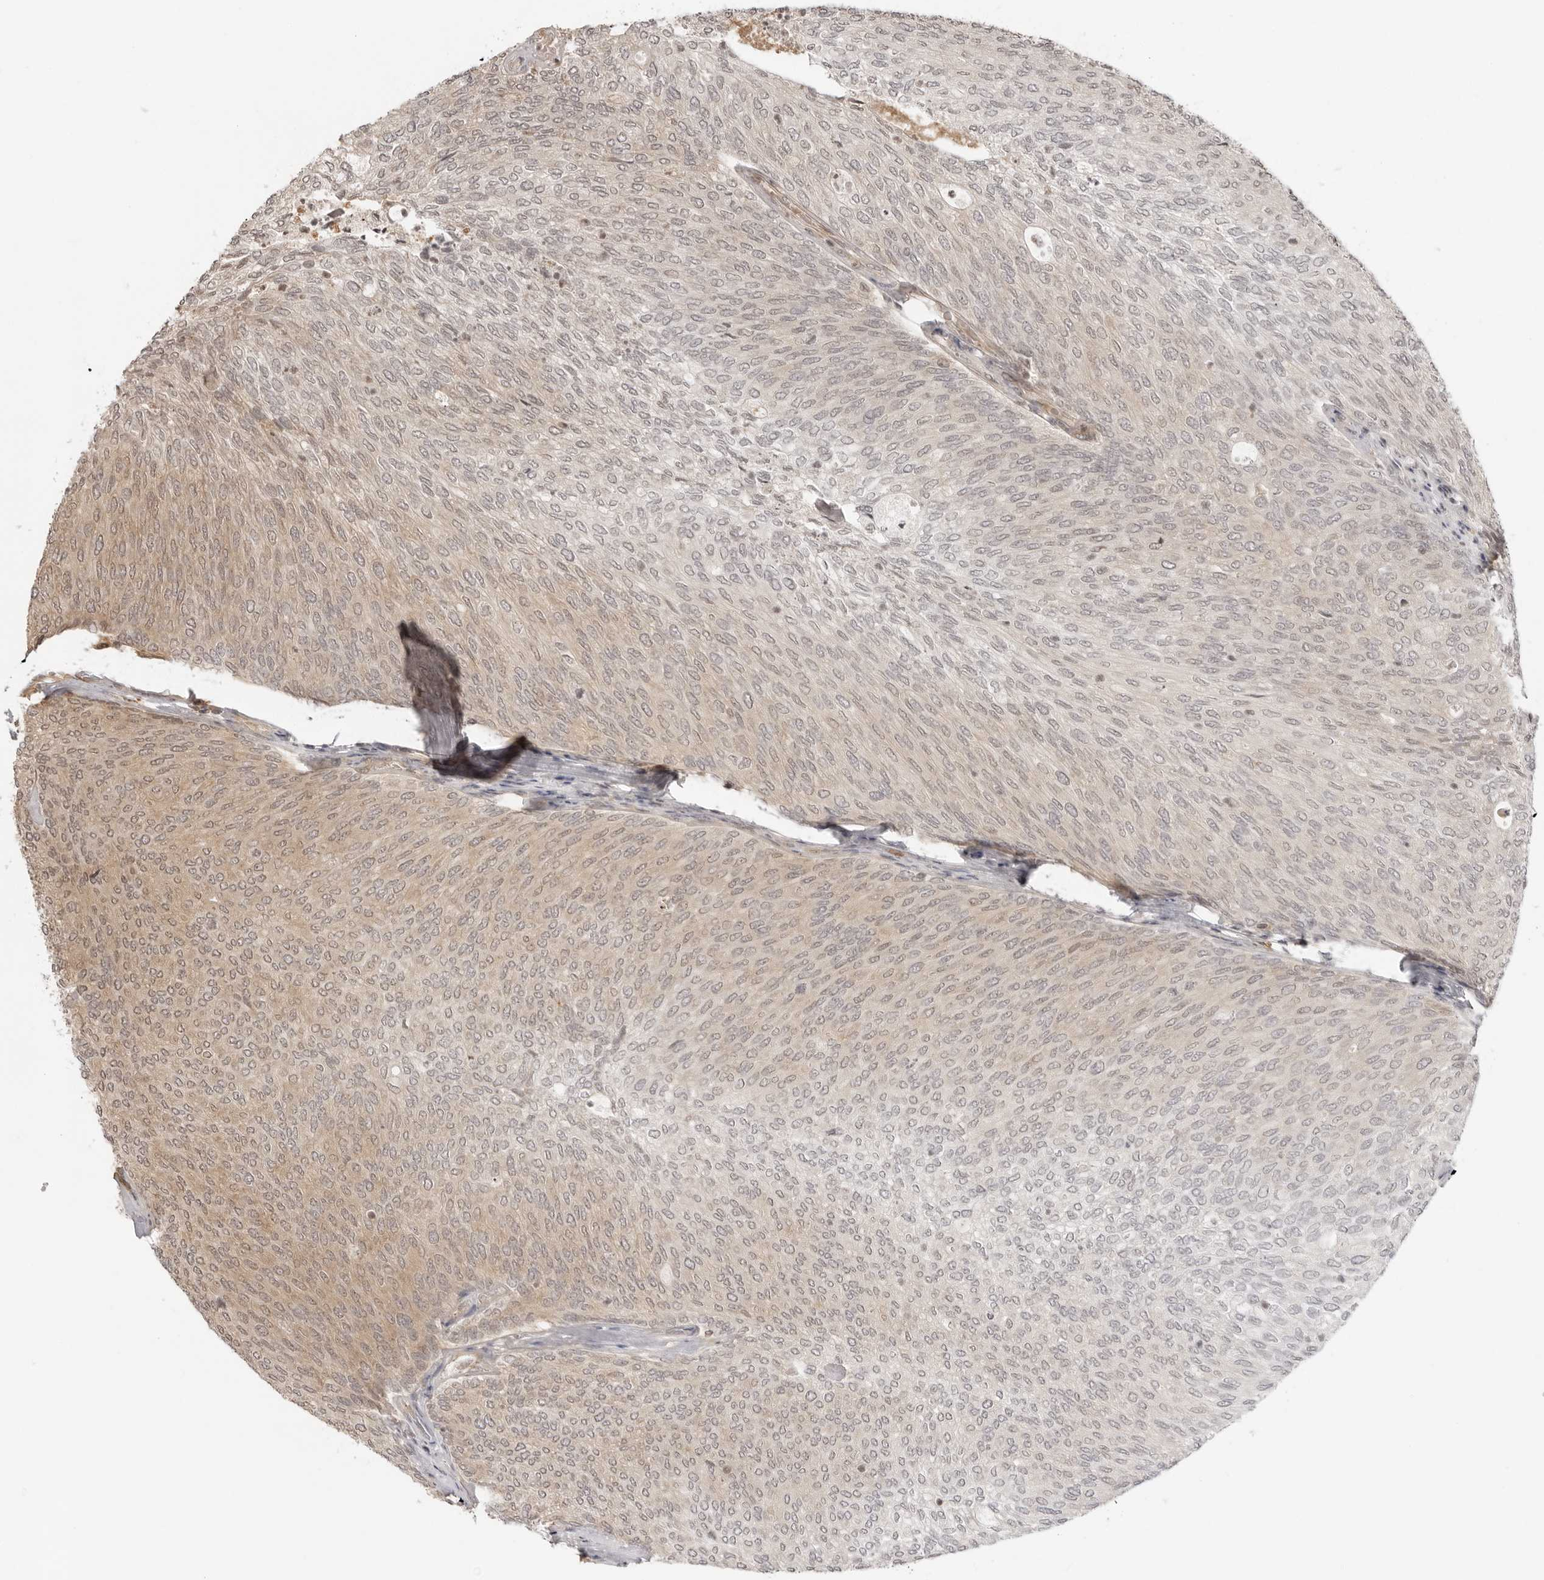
{"staining": {"intensity": "moderate", "quantity": "<25%", "location": "cytoplasmic/membranous"}, "tissue": "urothelial cancer", "cell_type": "Tumor cells", "image_type": "cancer", "snomed": [{"axis": "morphology", "description": "Urothelial carcinoma, Low grade"}, {"axis": "topography", "description": "Urinary bladder"}], "caption": "Low-grade urothelial carcinoma tissue demonstrates moderate cytoplasmic/membranous positivity in about <25% of tumor cells The protein is stained brown, and the nuclei are stained in blue (DAB (3,3'-diaminobenzidine) IHC with brightfield microscopy, high magnification).", "gene": "IKBKE", "patient": {"sex": "female", "age": 79}}